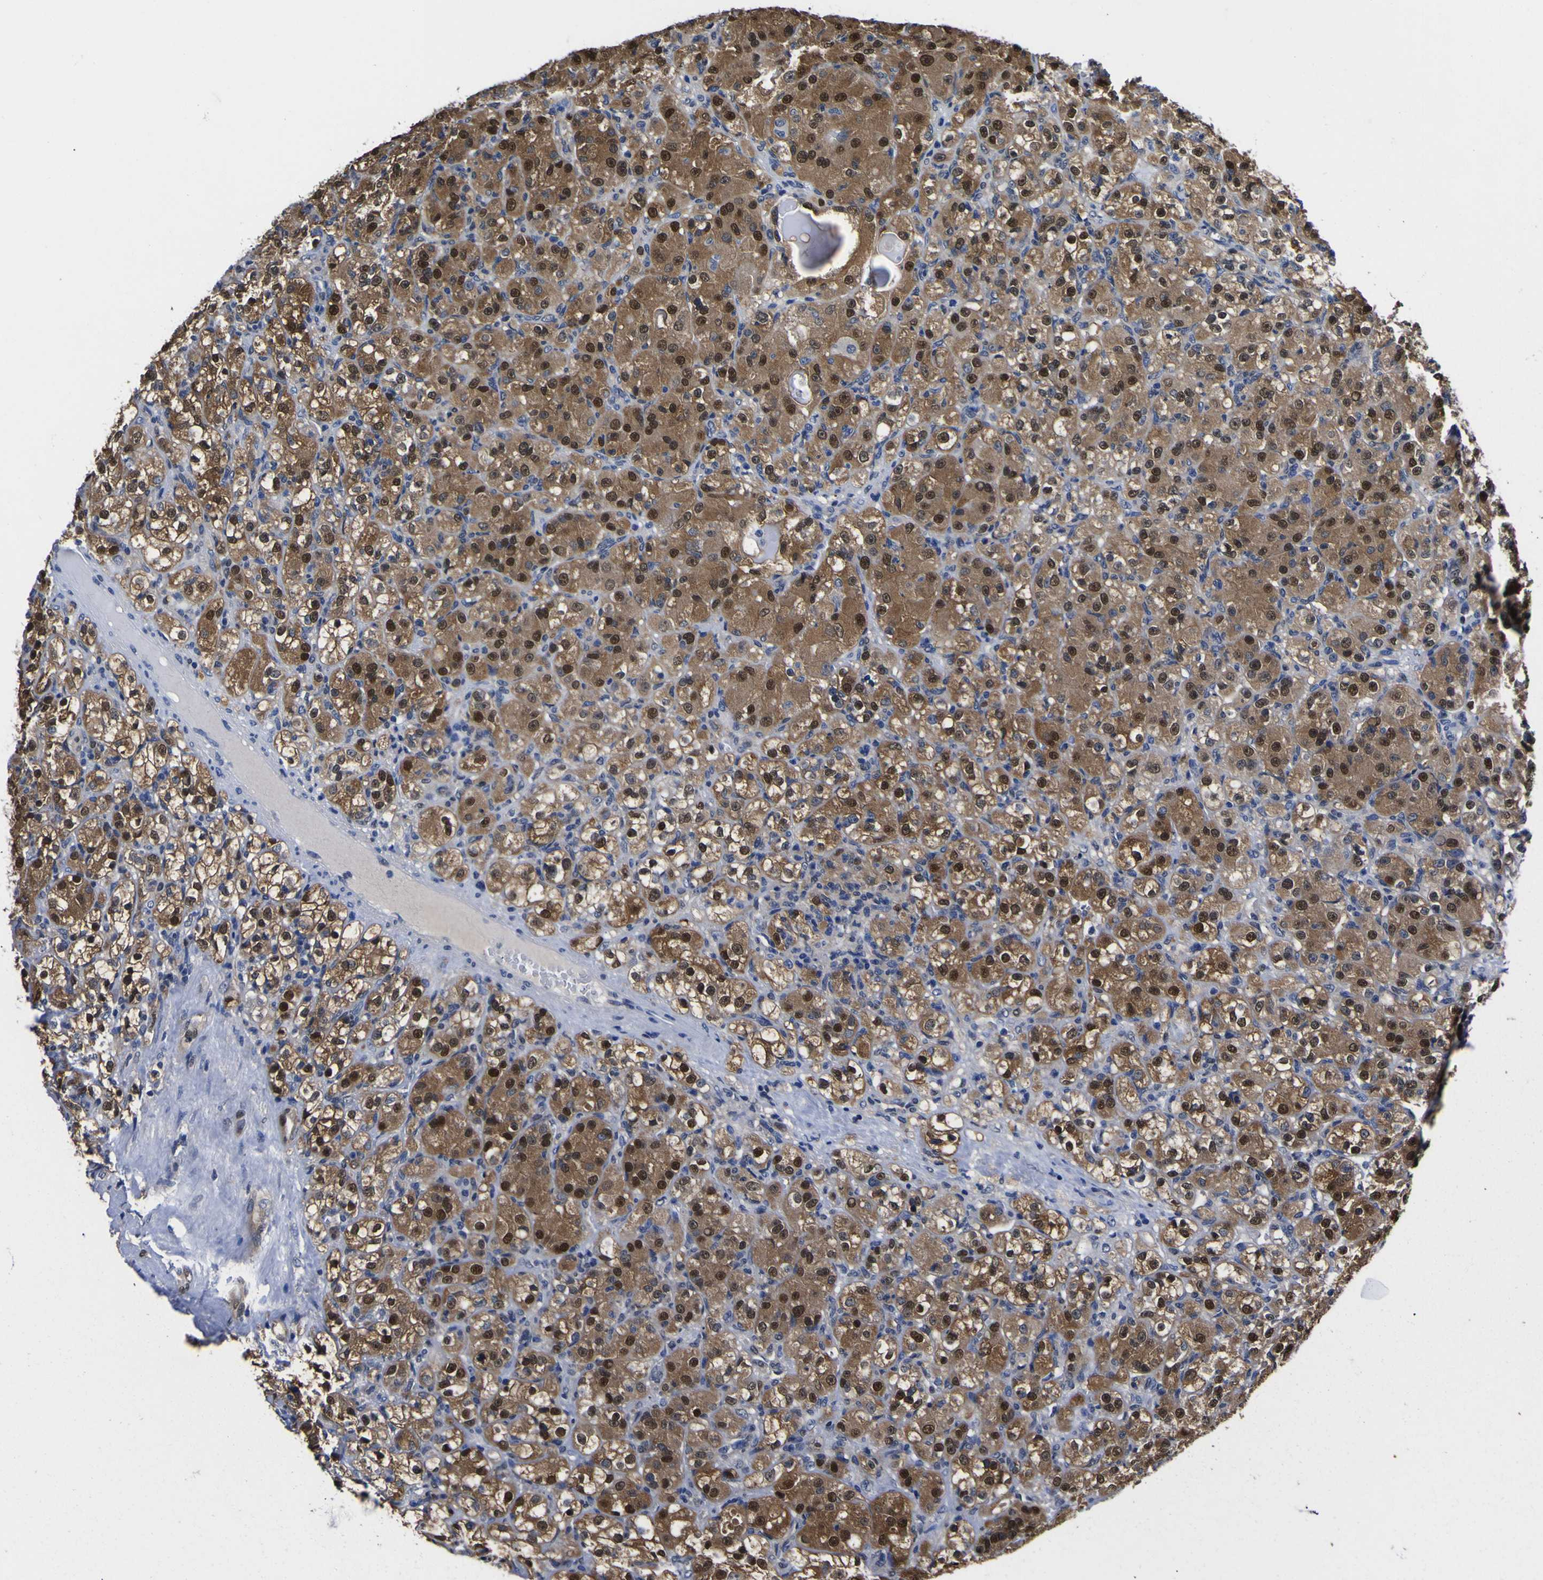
{"staining": {"intensity": "strong", "quantity": ">75%", "location": "cytoplasmic/membranous,nuclear"}, "tissue": "renal cancer", "cell_type": "Tumor cells", "image_type": "cancer", "snomed": [{"axis": "morphology", "description": "Adenocarcinoma, NOS"}, {"axis": "topography", "description": "Kidney"}], "caption": "Renal adenocarcinoma tissue reveals strong cytoplasmic/membranous and nuclear staining in approximately >75% of tumor cells", "gene": "FAM110B", "patient": {"sex": "male", "age": 61}}